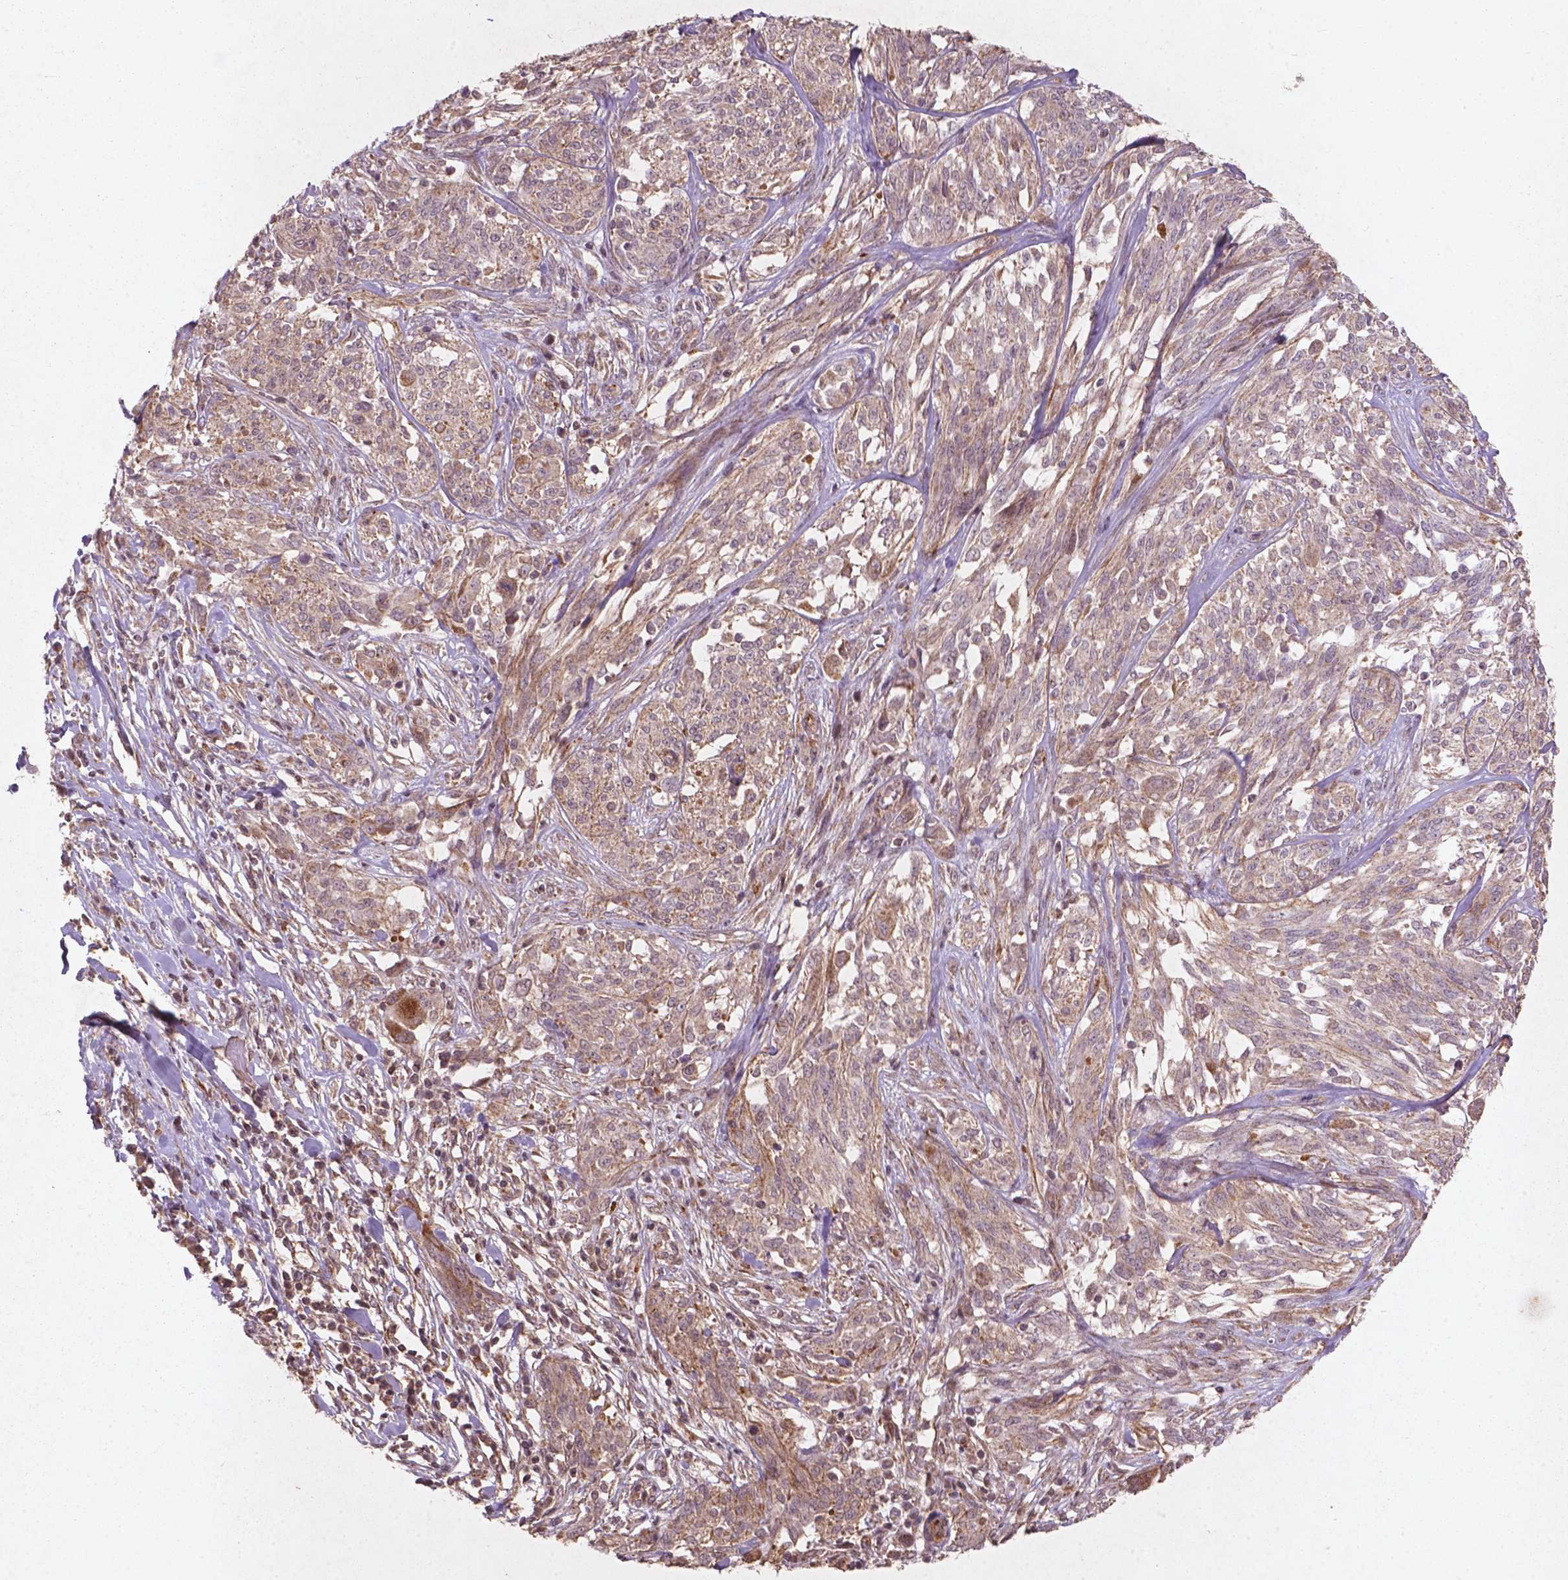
{"staining": {"intensity": "weak", "quantity": ">75%", "location": "cytoplasmic/membranous"}, "tissue": "melanoma", "cell_type": "Tumor cells", "image_type": "cancer", "snomed": [{"axis": "morphology", "description": "Malignant melanoma, NOS"}, {"axis": "topography", "description": "Skin"}], "caption": "Weak cytoplasmic/membranous staining for a protein is appreciated in about >75% of tumor cells of malignant melanoma using immunohistochemistry.", "gene": "SMAD2", "patient": {"sex": "female", "age": 91}}